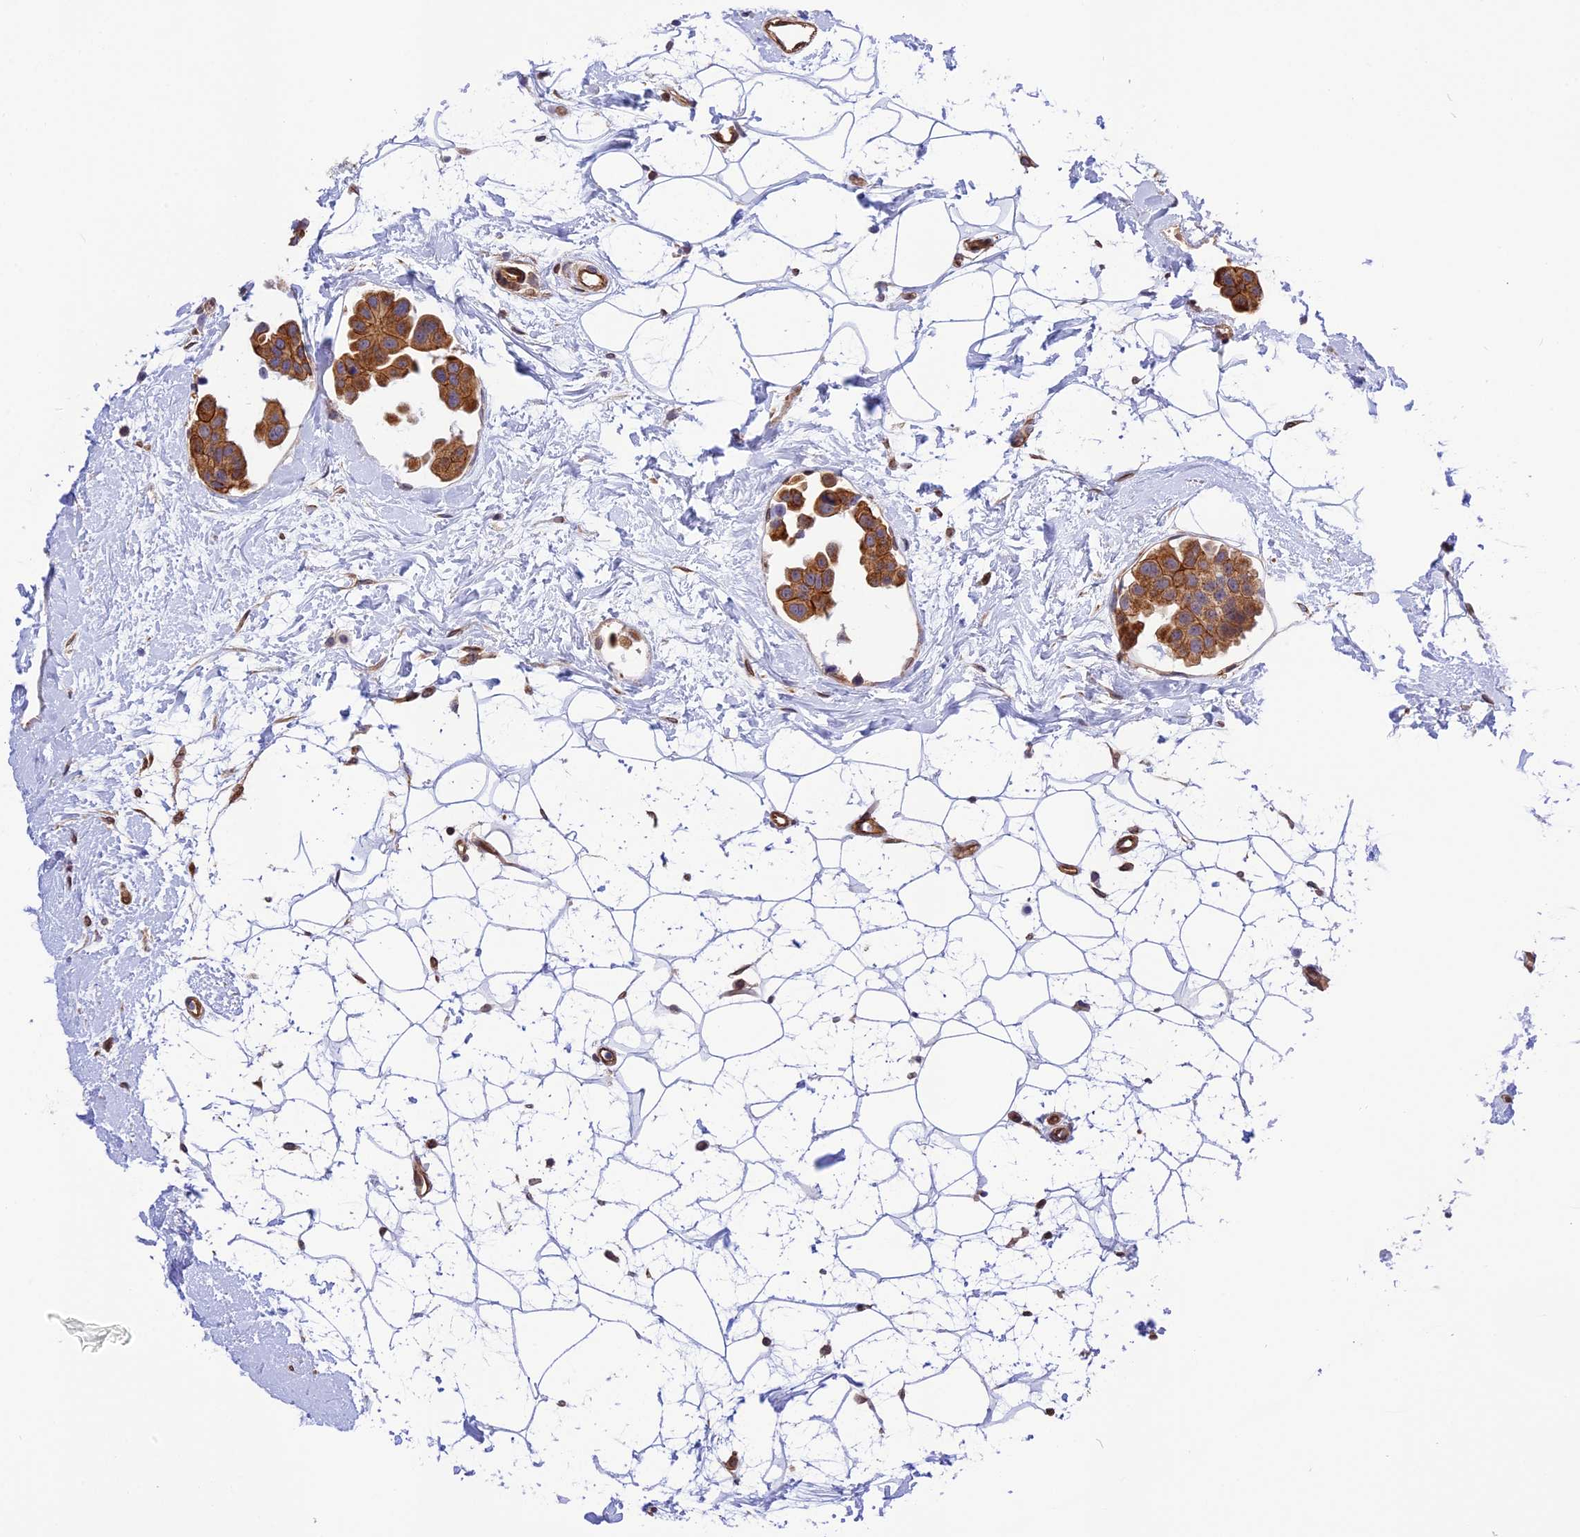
{"staining": {"intensity": "moderate", "quantity": ">75%", "location": "cytoplasmic/membranous"}, "tissue": "breast cancer", "cell_type": "Tumor cells", "image_type": "cancer", "snomed": [{"axis": "morphology", "description": "Normal tissue, NOS"}, {"axis": "morphology", "description": "Duct carcinoma"}, {"axis": "topography", "description": "Breast"}], "caption": "DAB immunohistochemical staining of breast invasive ductal carcinoma displays moderate cytoplasmic/membranous protein staining in about >75% of tumor cells.", "gene": "R3HDM4", "patient": {"sex": "female", "age": 39}}